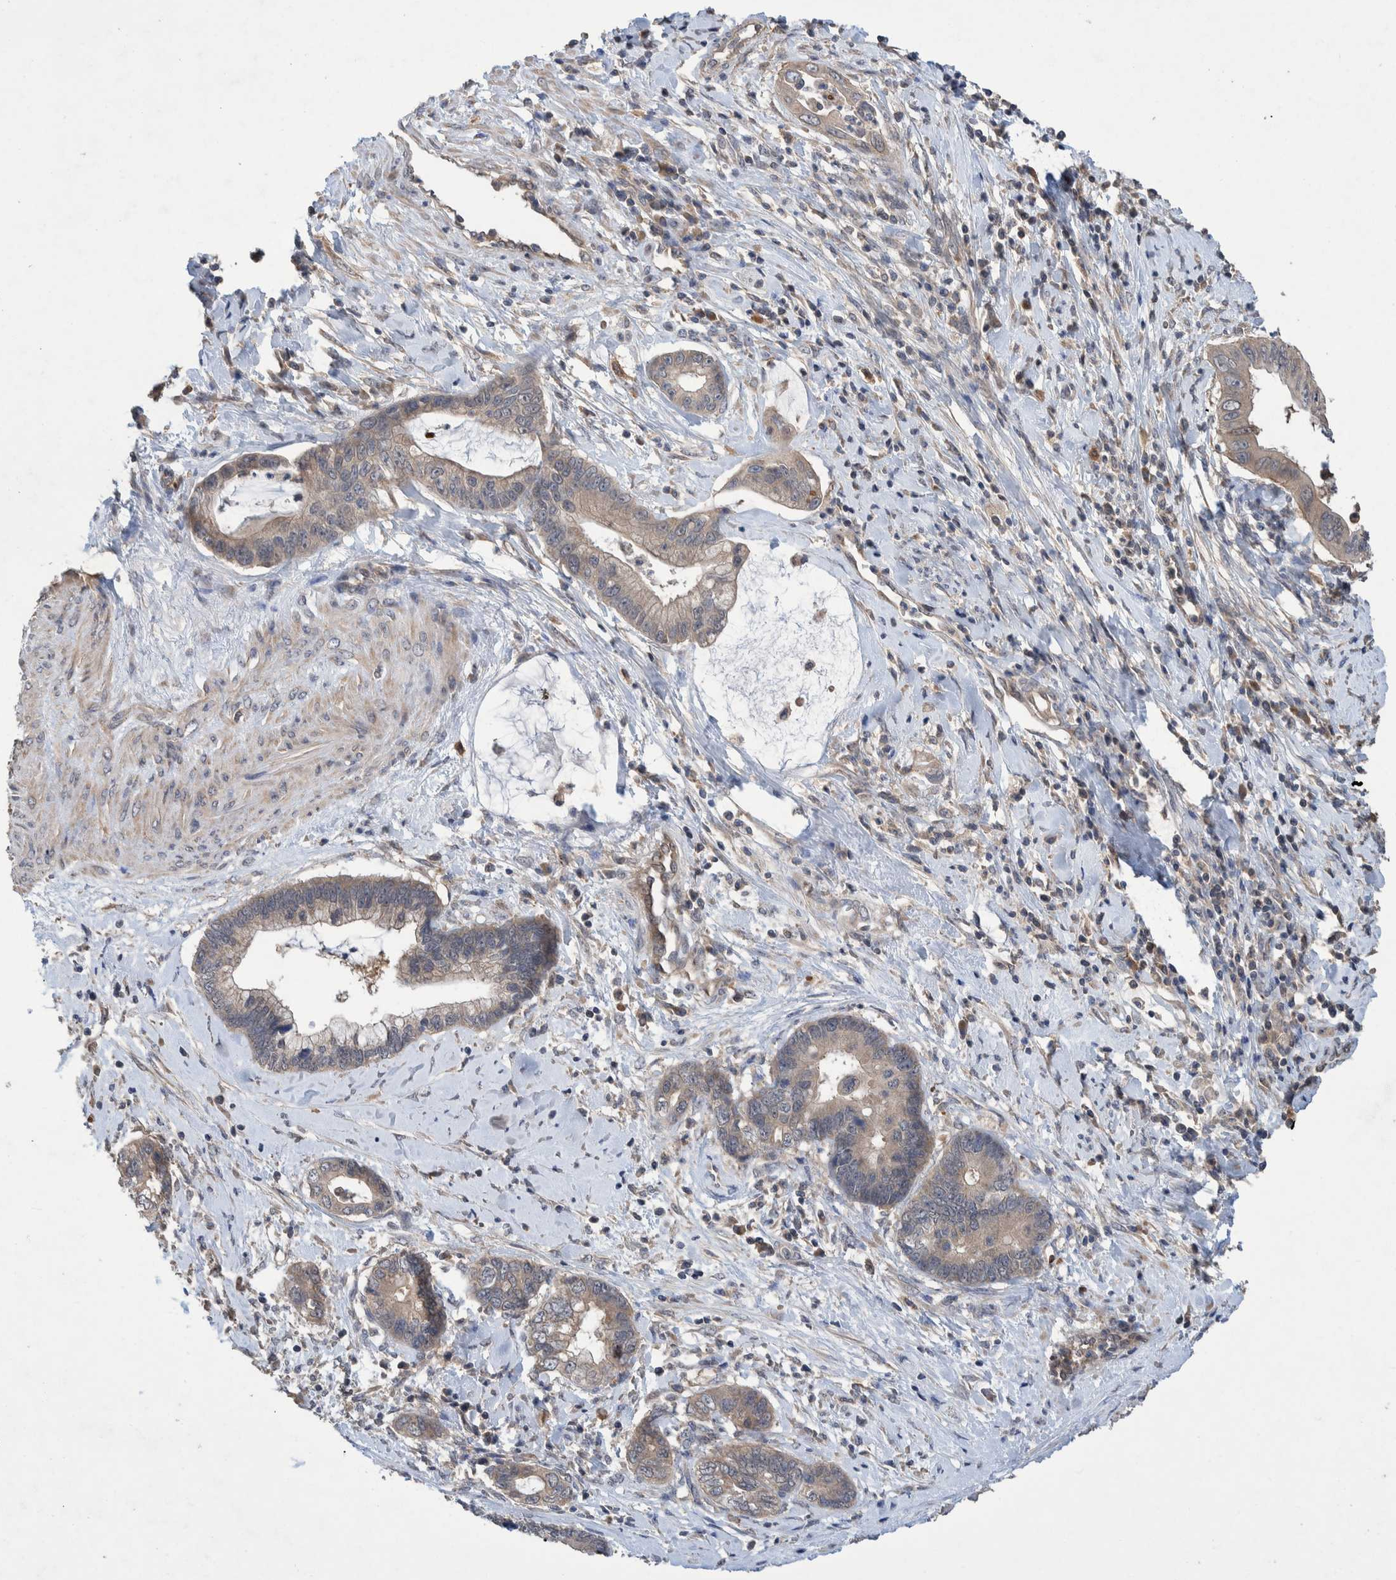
{"staining": {"intensity": "weak", "quantity": ">75%", "location": "cytoplasmic/membranous"}, "tissue": "cervical cancer", "cell_type": "Tumor cells", "image_type": "cancer", "snomed": [{"axis": "morphology", "description": "Adenocarcinoma, NOS"}, {"axis": "topography", "description": "Cervix"}], "caption": "The image demonstrates immunohistochemical staining of adenocarcinoma (cervical). There is weak cytoplasmic/membranous positivity is appreciated in about >75% of tumor cells.", "gene": "PLPBP", "patient": {"sex": "female", "age": 44}}